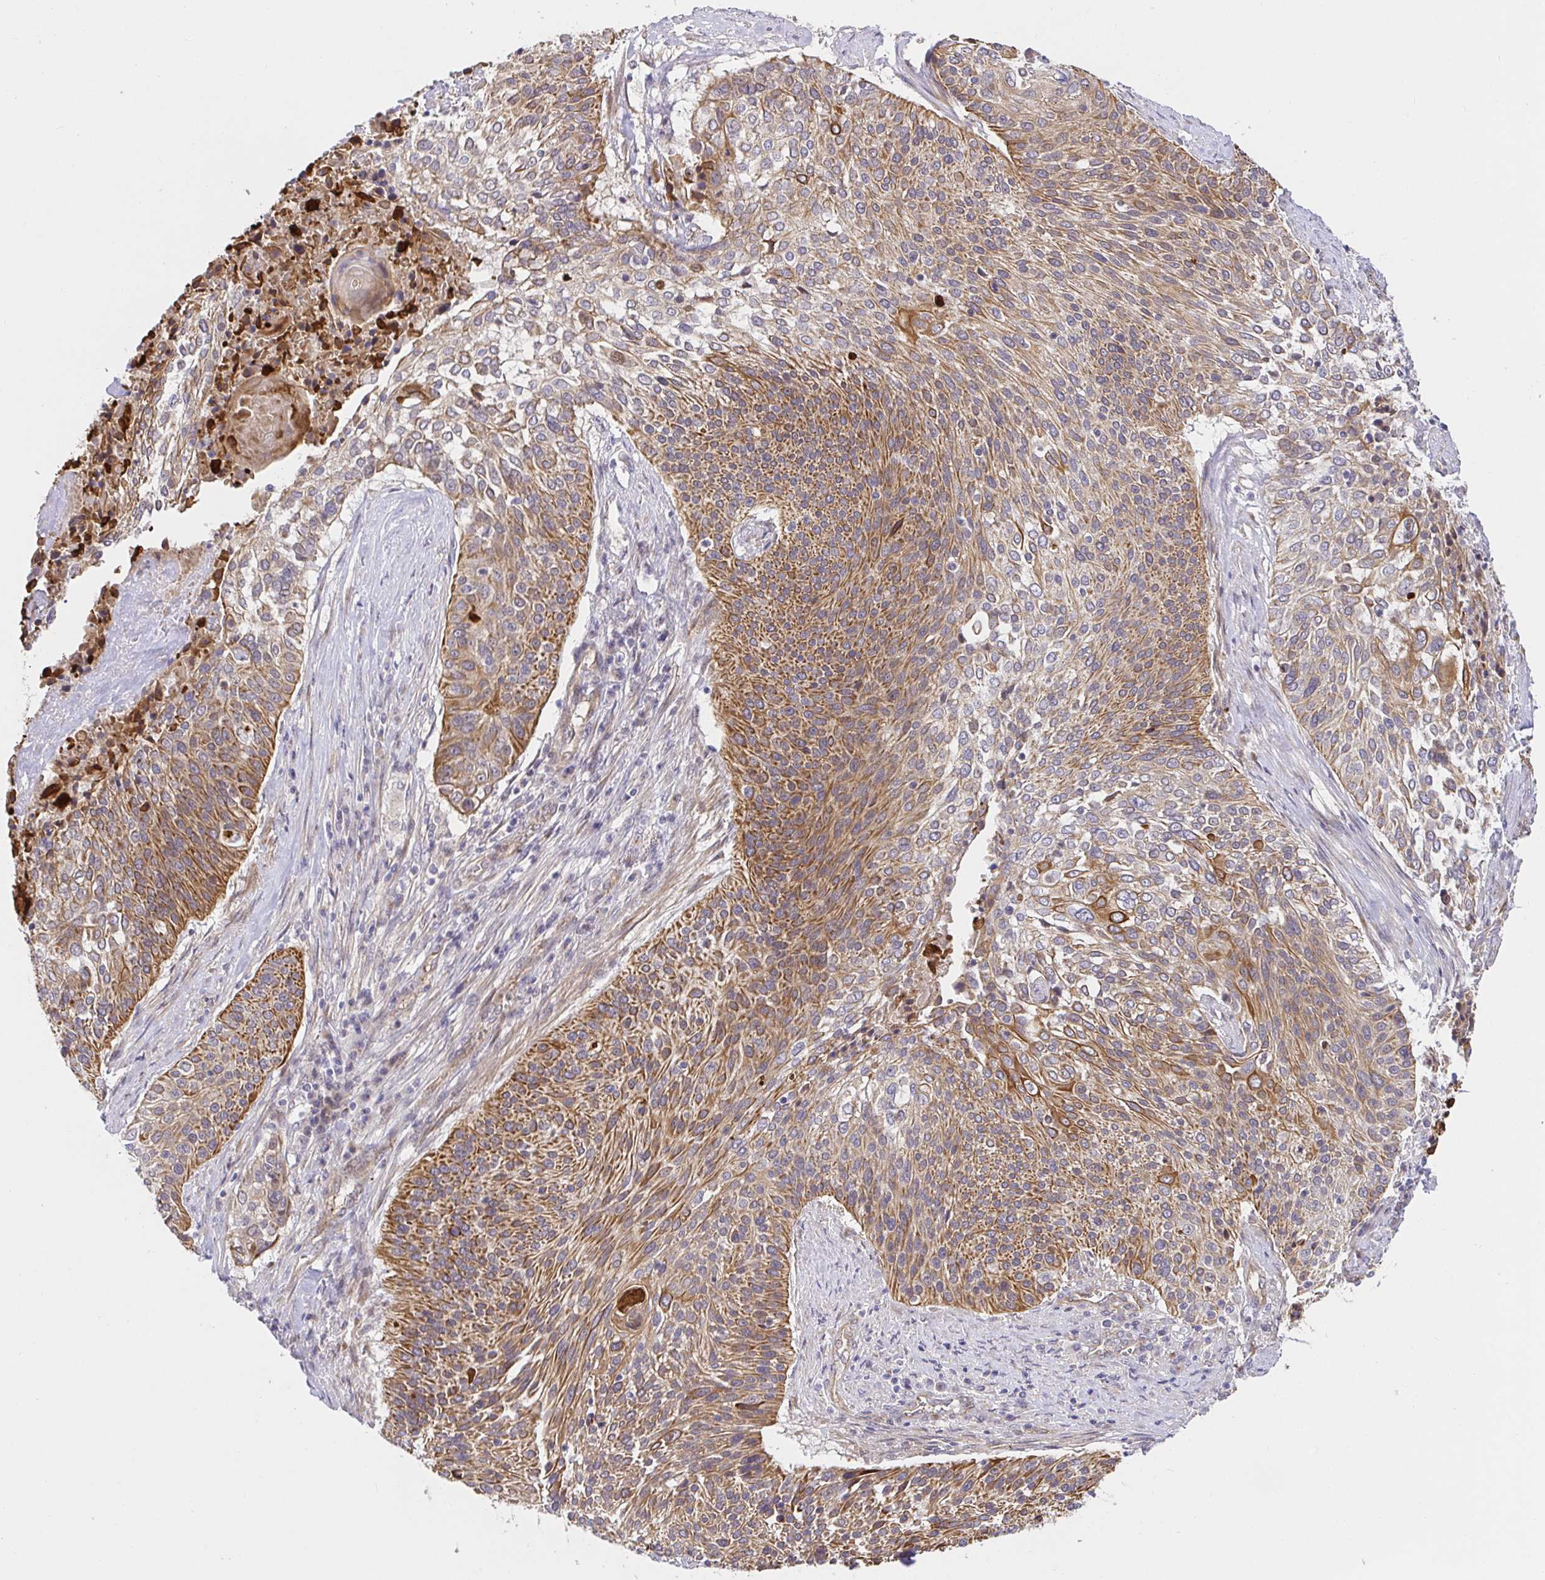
{"staining": {"intensity": "moderate", "quantity": ">75%", "location": "cytoplasmic/membranous"}, "tissue": "cervical cancer", "cell_type": "Tumor cells", "image_type": "cancer", "snomed": [{"axis": "morphology", "description": "Squamous cell carcinoma, NOS"}, {"axis": "topography", "description": "Cervix"}], "caption": "An immunohistochemistry histopathology image of neoplastic tissue is shown. Protein staining in brown labels moderate cytoplasmic/membranous positivity in cervical cancer (squamous cell carcinoma) within tumor cells.", "gene": "TRIM55", "patient": {"sex": "female", "age": 31}}